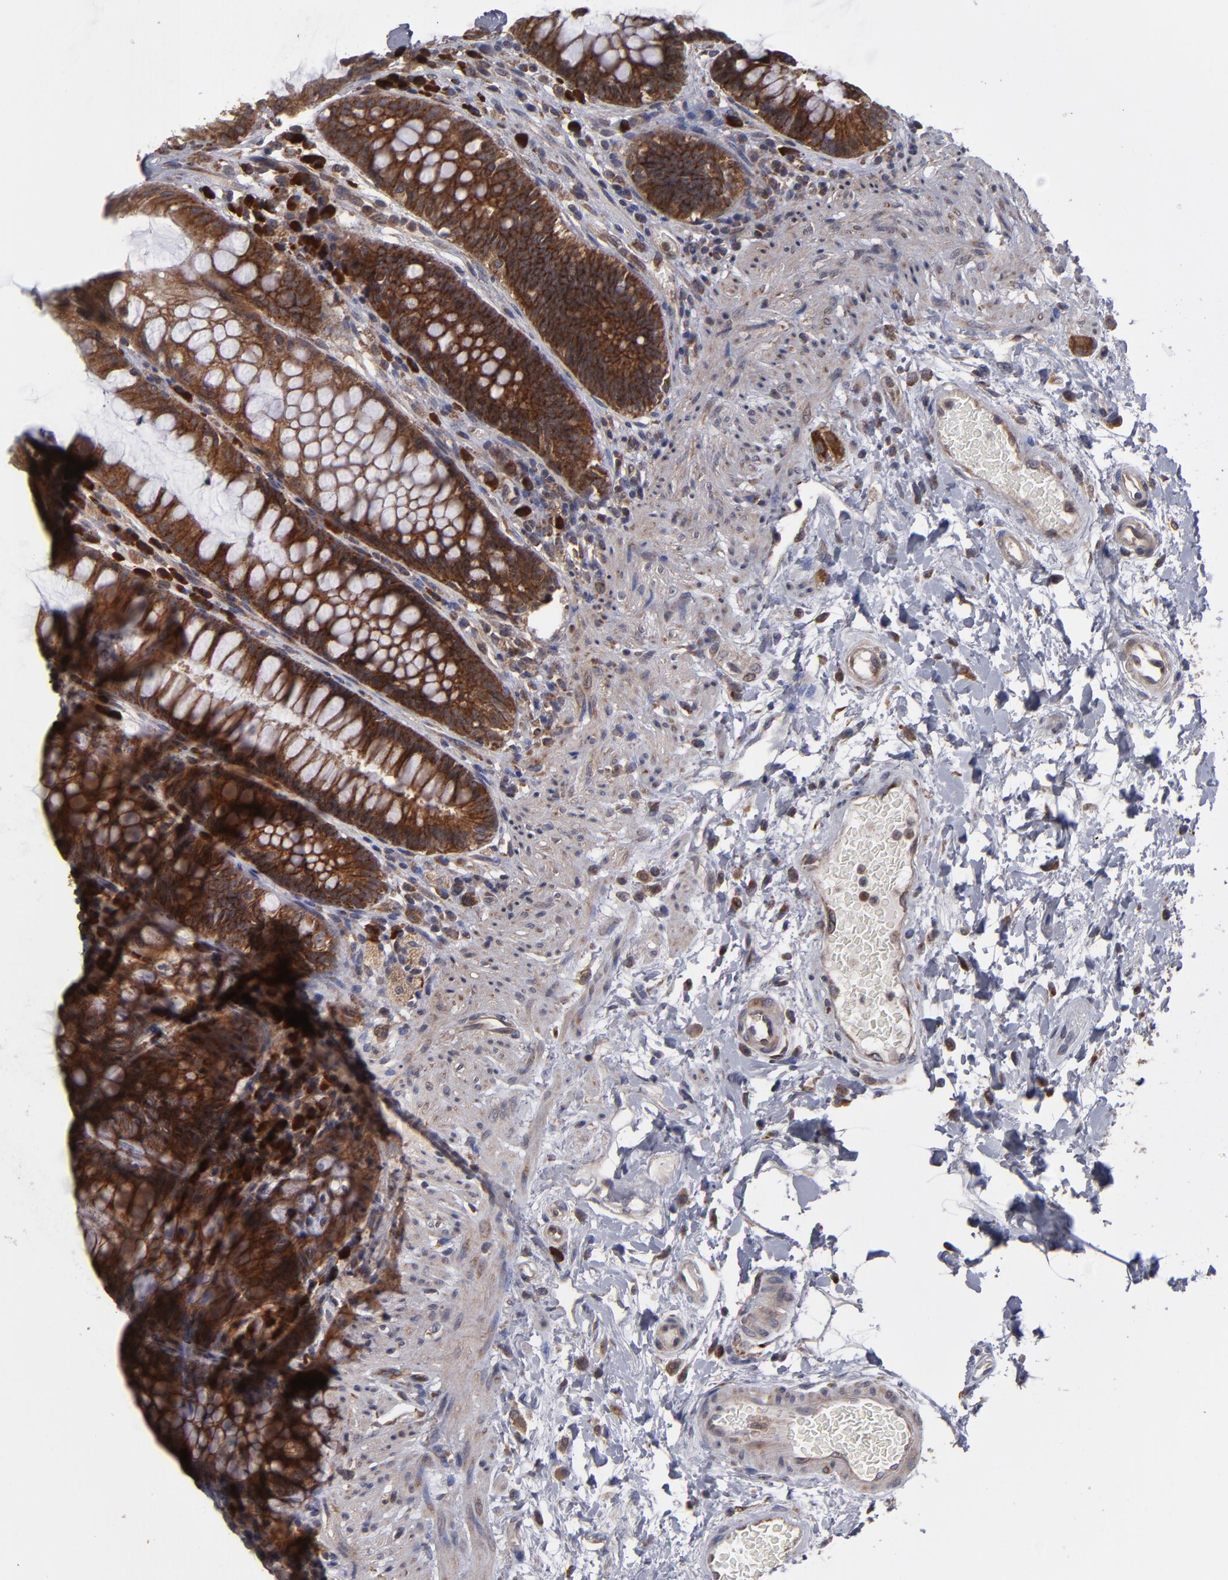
{"staining": {"intensity": "strong", "quantity": ">75%", "location": "cytoplasmic/membranous"}, "tissue": "rectum", "cell_type": "Glandular cells", "image_type": "normal", "snomed": [{"axis": "morphology", "description": "Normal tissue, NOS"}, {"axis": "topography", "description": "Rectum"}], "caption": "There is high levels of strong cytoplasmic/membranous positivity in glandular cells of unremarkable rectum, as demonstrated by immunohistochemical staining (brown color).", "gene": "SND1", "patient": {"sex": "female", "age": 46}}